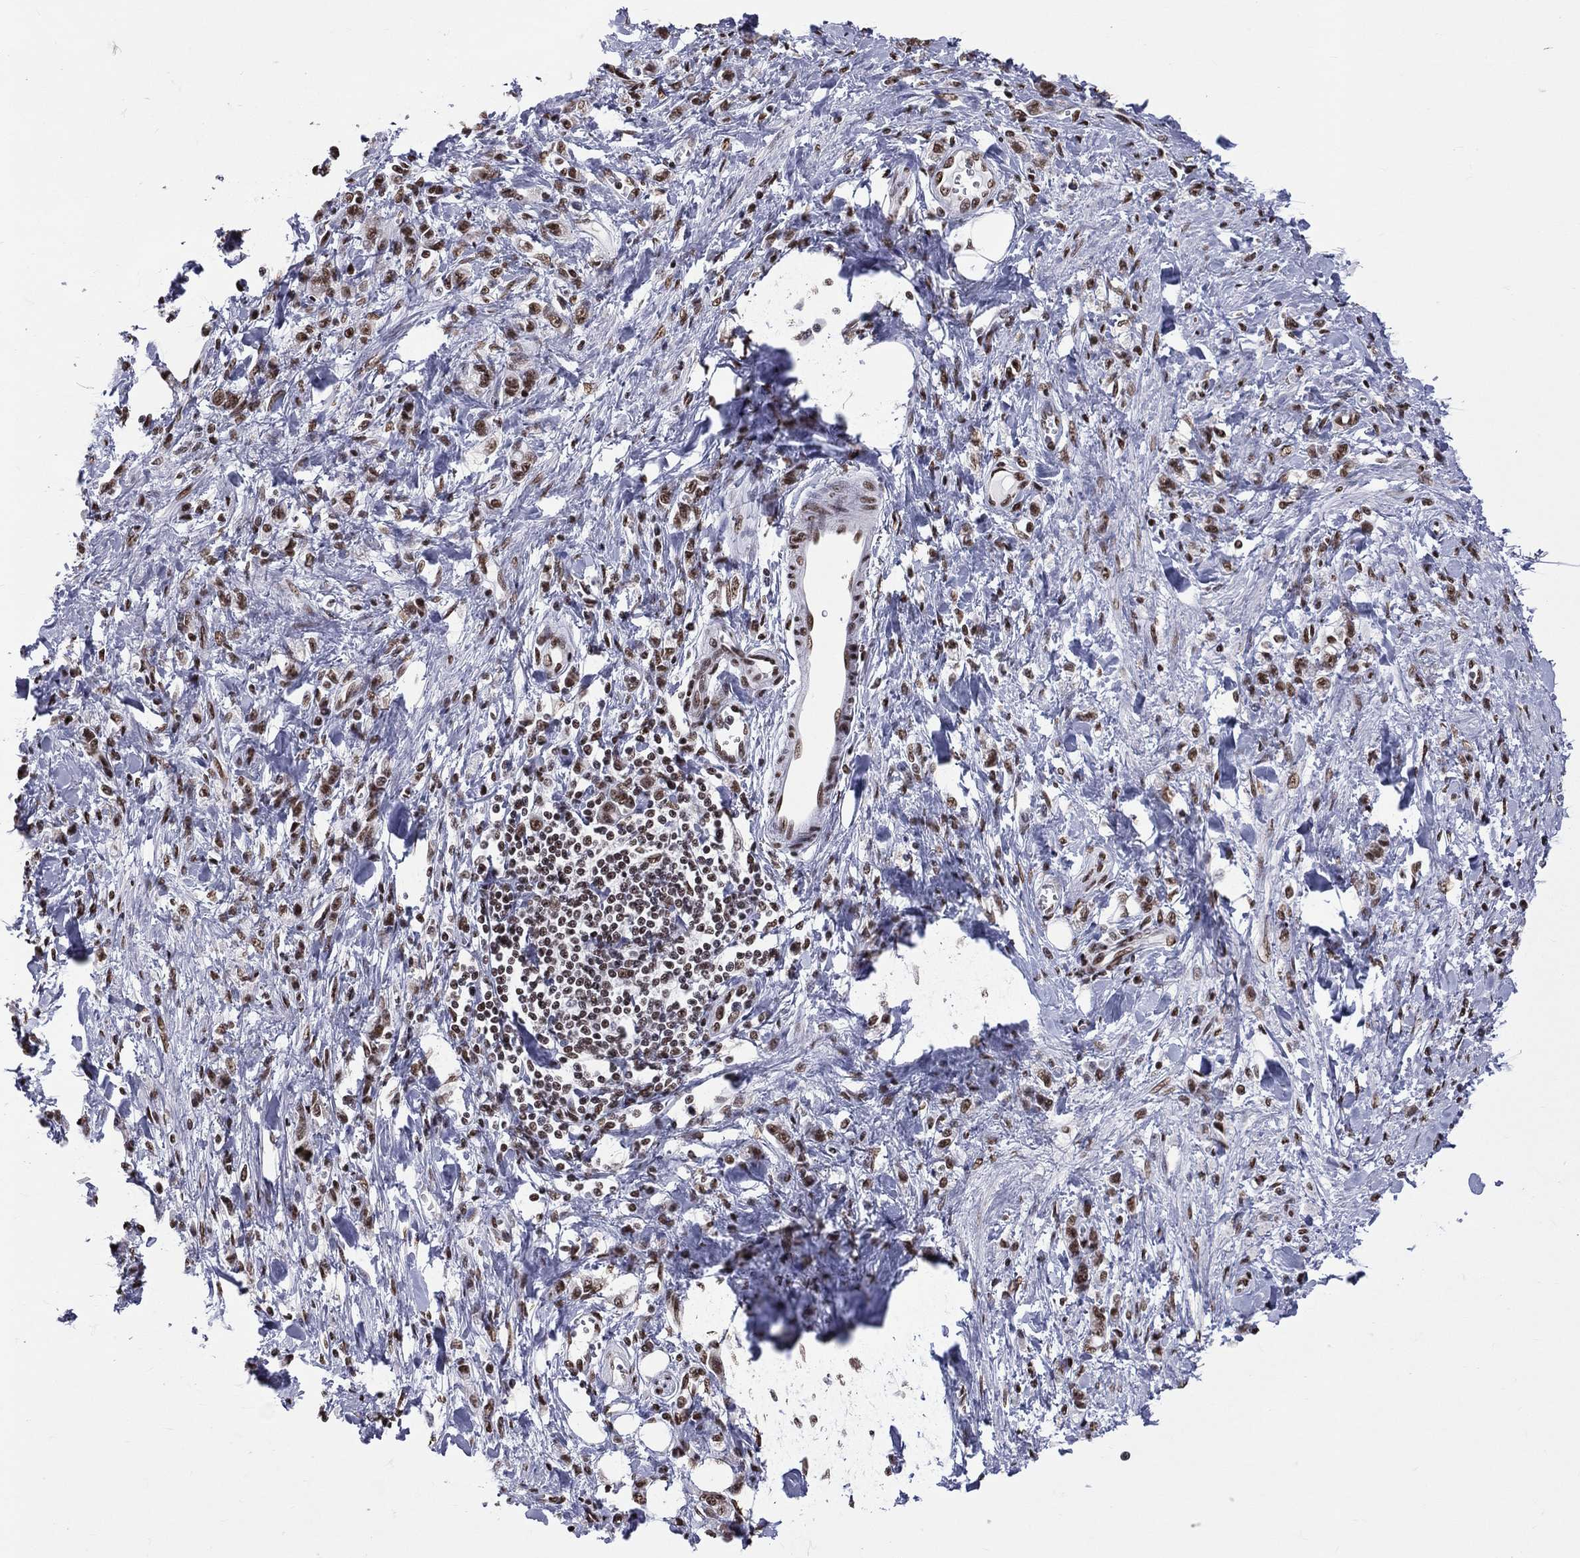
{"staining": {"intensity": "moderate", "quantity": "25%-75%", "location": "nuclear"}, "tissue": "stomach cancer", "cell_type": "Tumor cells", "image_type": "cancer", "snomed": [{"axis": "morphology", "description": "Adenocarcinoma, NOS"}, {"axis": "topography", "description": "Stomach"}], "caption": "A brown stain highlights moderate nuclear positivity of a protein in human stomach cancer tumor cells.", "gene": "ZNF7", "patient": {"sex": "male", "age": 77}}